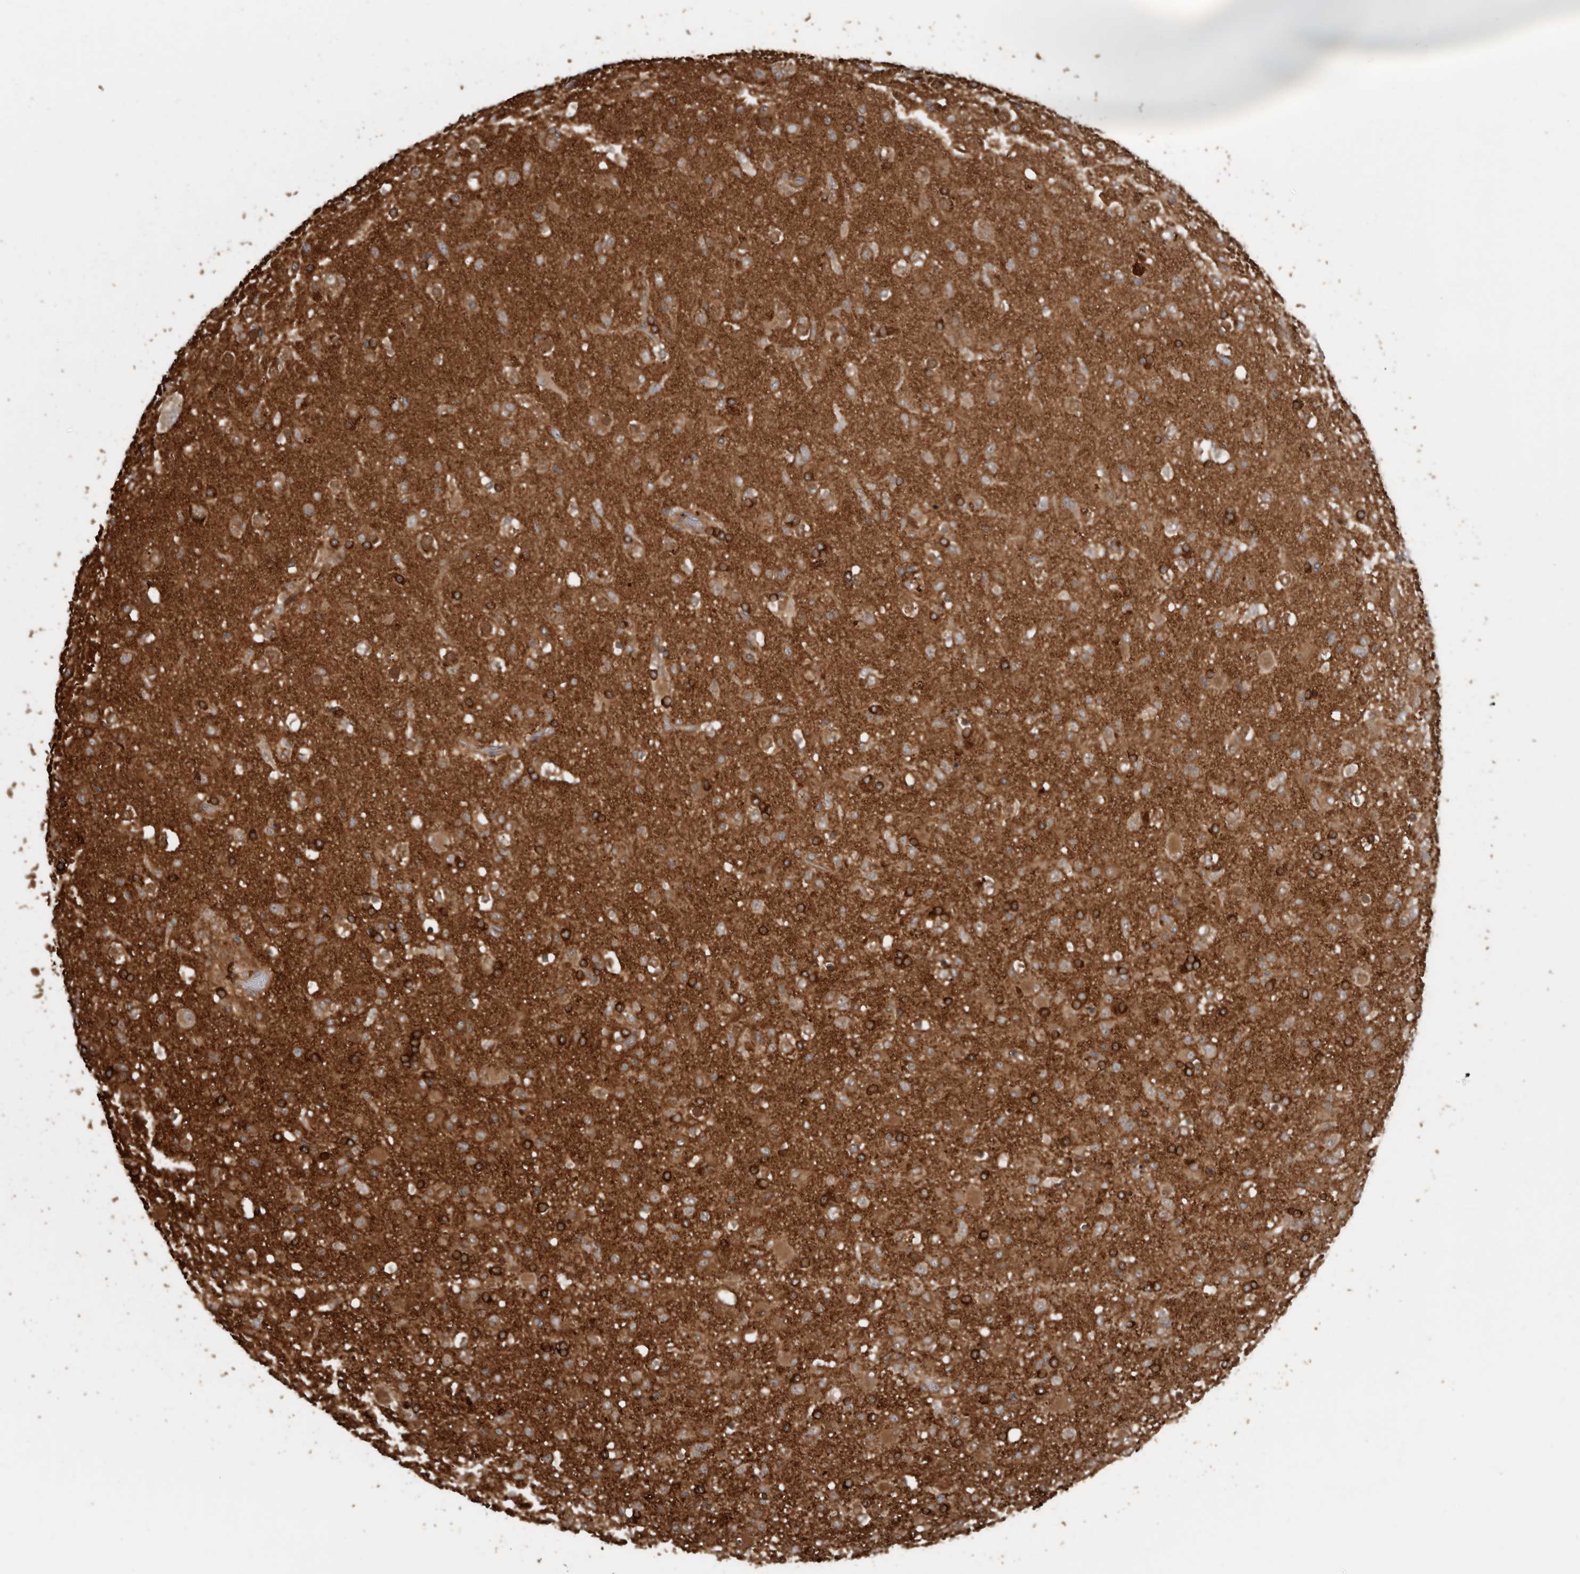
{"staining": {"intensity": "moderate", "quantity": "<25%", "location": "cytoplasmic/membranous"}, "tissue": "glioma", "cell_type": "Tumor cells", "image_type": "cancer", "snomed": [{"axis": "morphology", "description": "Glioma, malignant, Low grade"}, {"axis": "topography", "description": "Brain"}], "caption": "Glioma stained for a protein demonstrates moderate cytoplasmic/membranous positivity in tumor cells.", "gene": "EXOC3L1", "patient": {"sex": "male", "age": 65}}